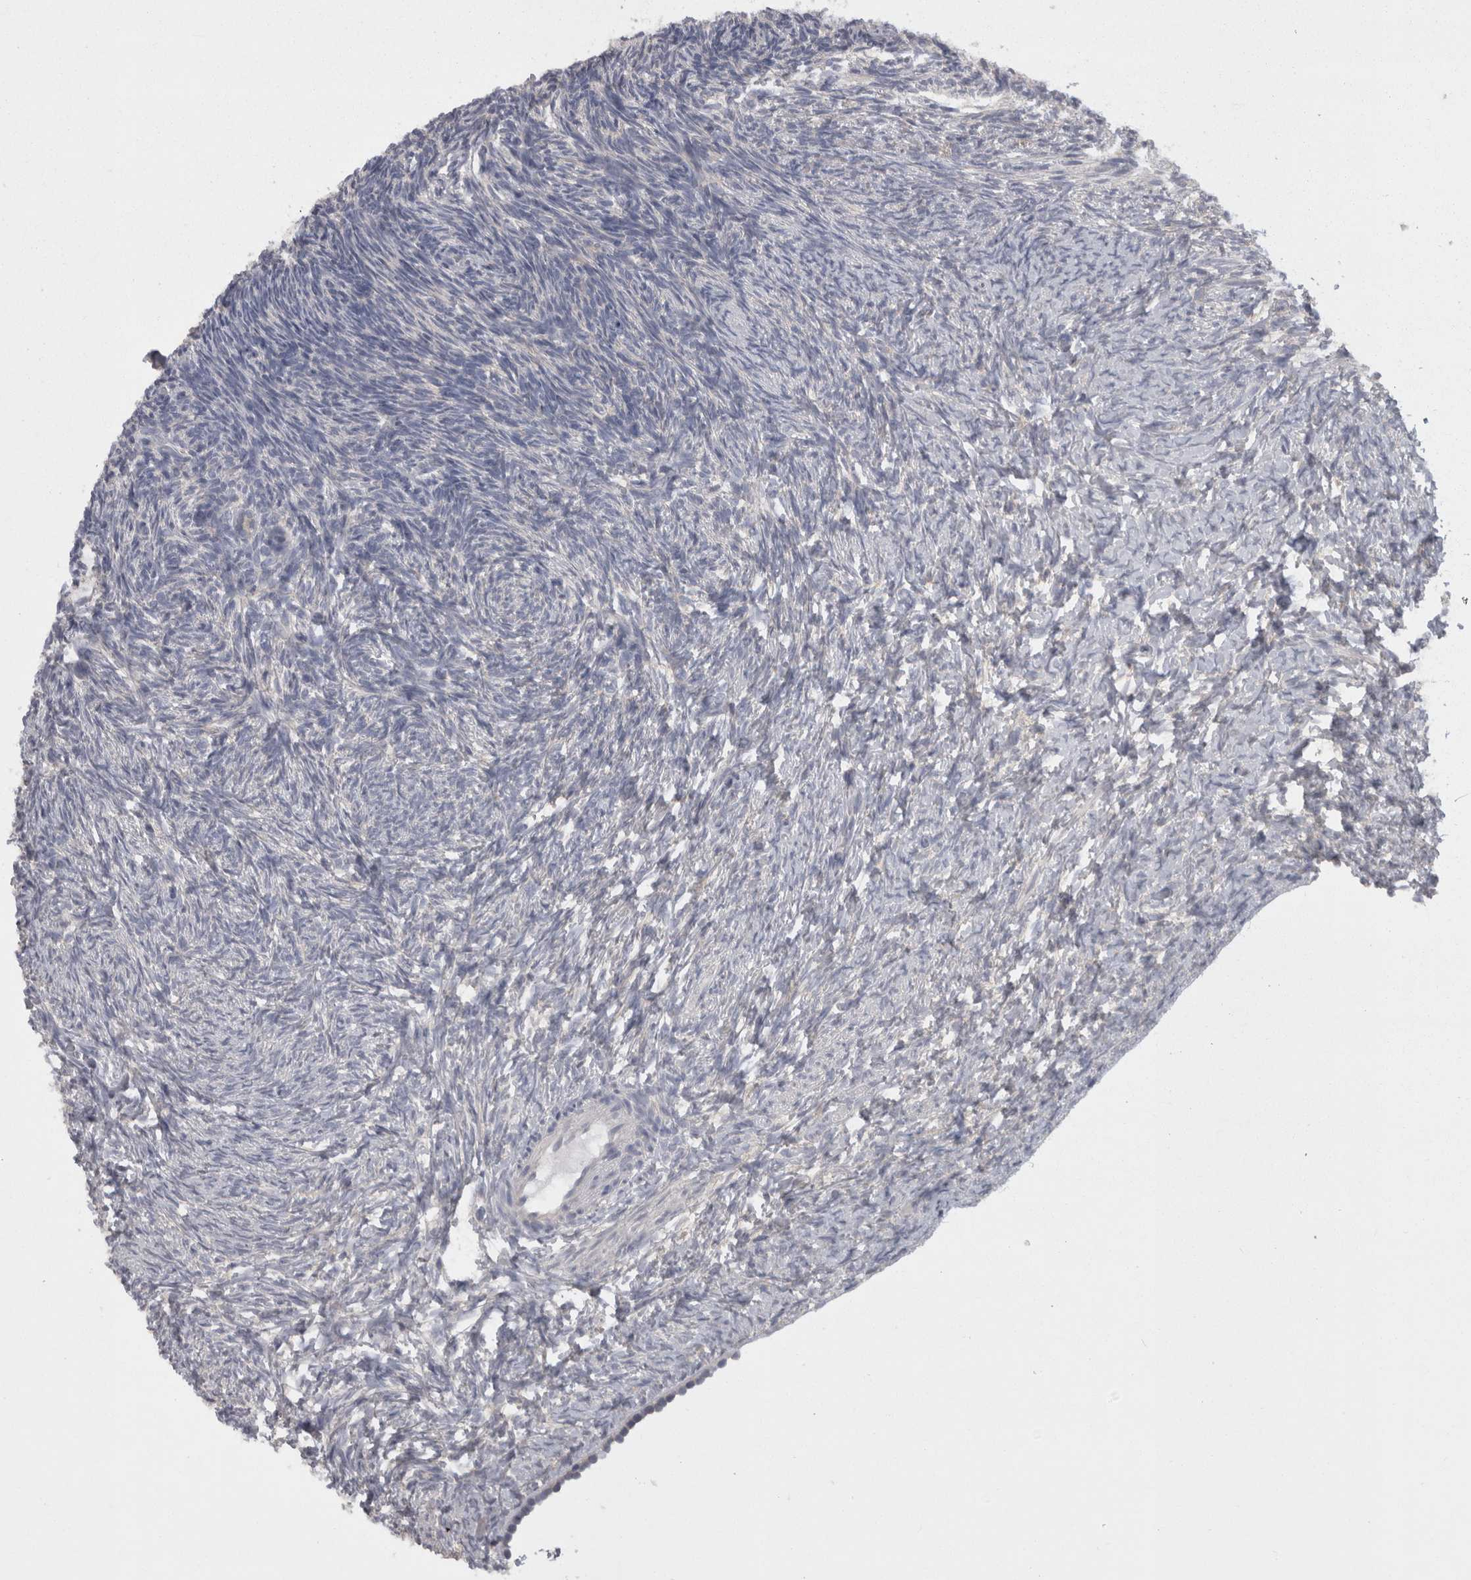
{"staining": {"intensity": "negative", "quantity": "none", "location": "none"}, "tissue": "ovary", "cell_type": "Follicle cells", "image_type": "normal", "snomed": [{"axis": "morphology", "description": "Normal tissue, NOS"}, {"axis": "topography", "description": "Ovary"}], "caption": "Follicle cells show no significant protein staining in unremarkable ovary. The staining is performed using DAB brown chromogen with nuclei counter-stained in using hematoxylin.", "gene": "CAMK2D", "patient": {"sex": "female", "age": 34}}